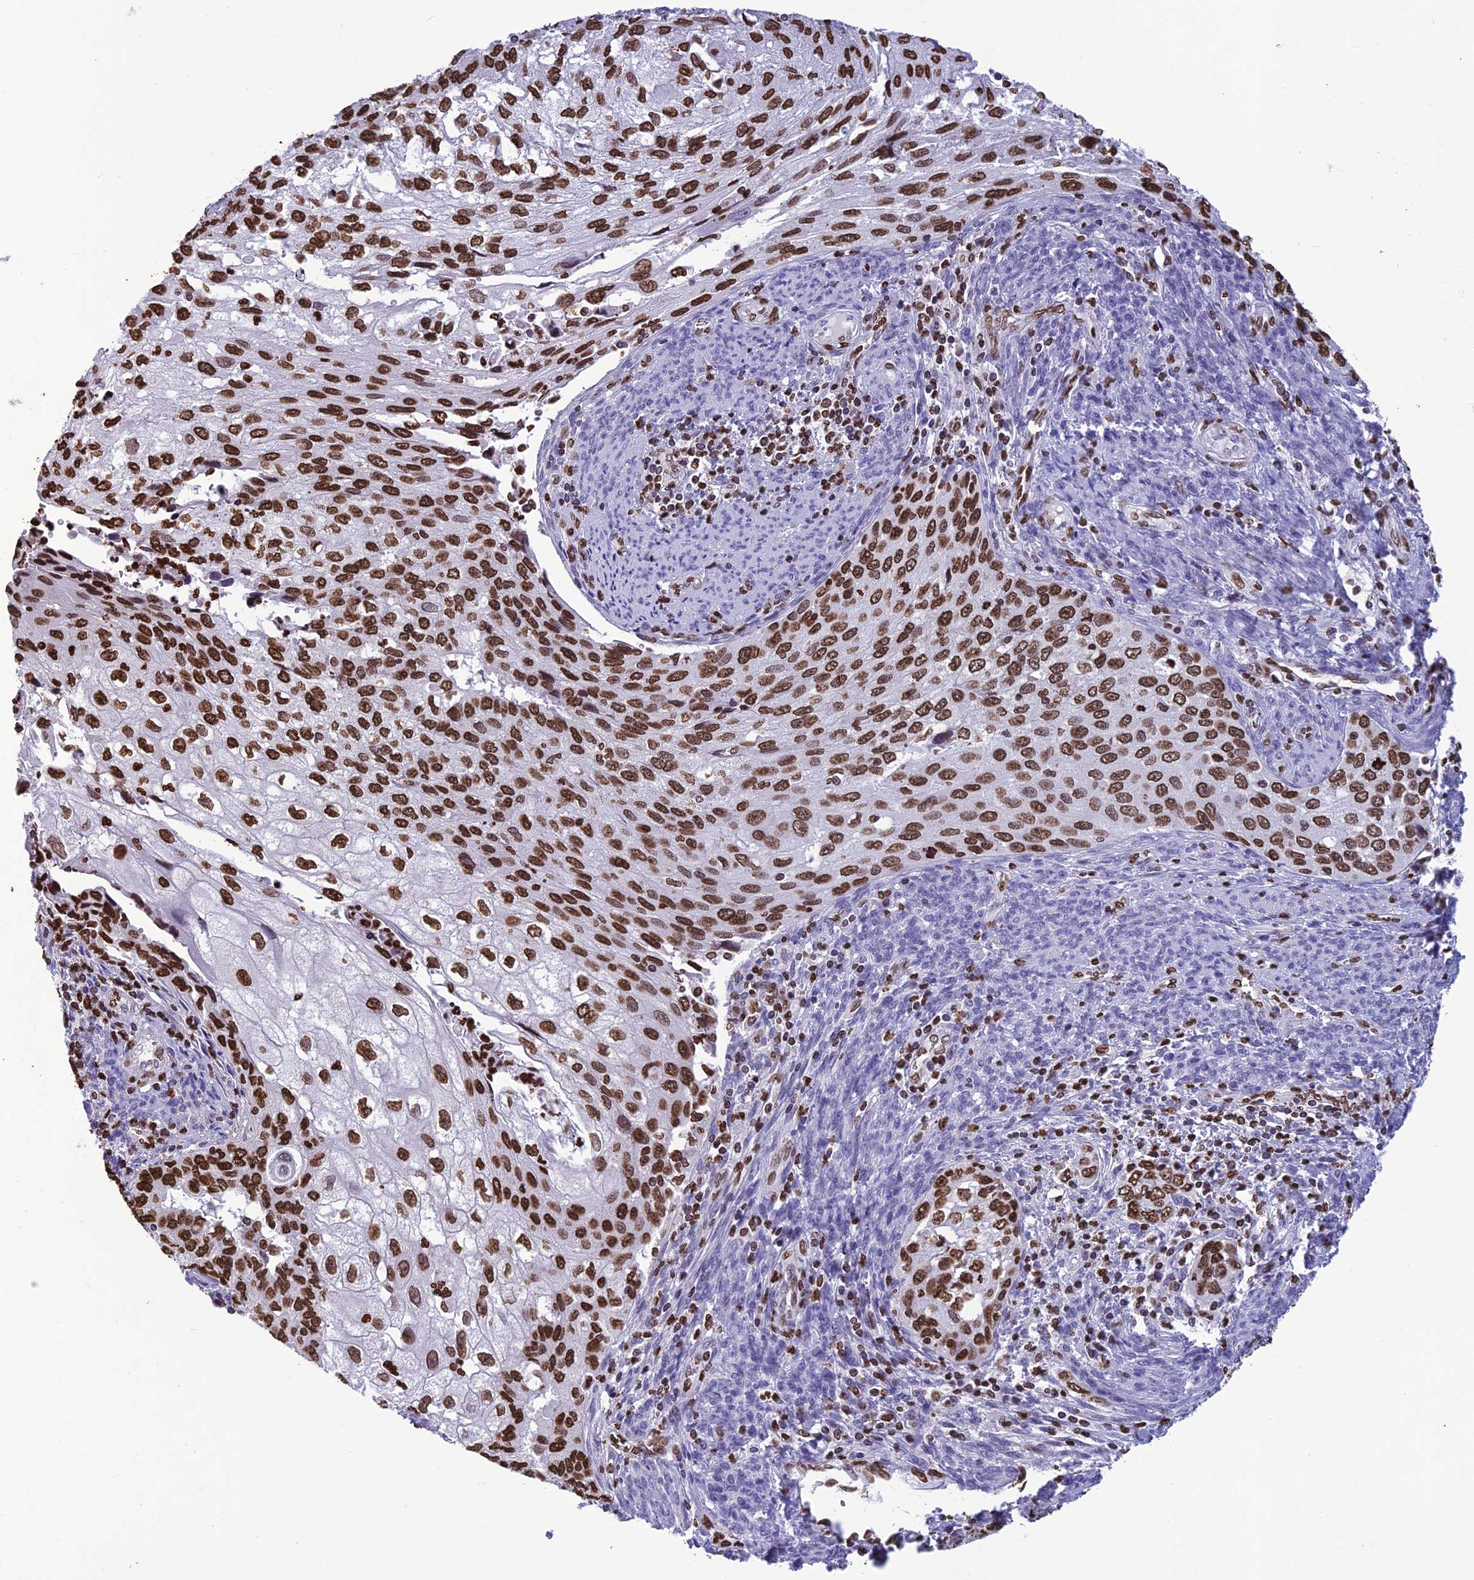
{"staining": {"intensity": "strong", "quantity": ">75%", "location": "nuclear"}, "tissue": "cervical cancer", "cell_type": "Tumor cells", "image_type": "cancer", "snomed": [{"axis": "morphology", "description": "Squamous cell carcinoma, NOS"}, {"axis": "topography", "description": "Cervix"}], "caption": "A brown stain highlights strong nuclear staining of a protein in squamous cell carcinoma (cervical) tumor cells.", "gene": "AKAP17A", "patient": {"sex": "female", "age": 67}}